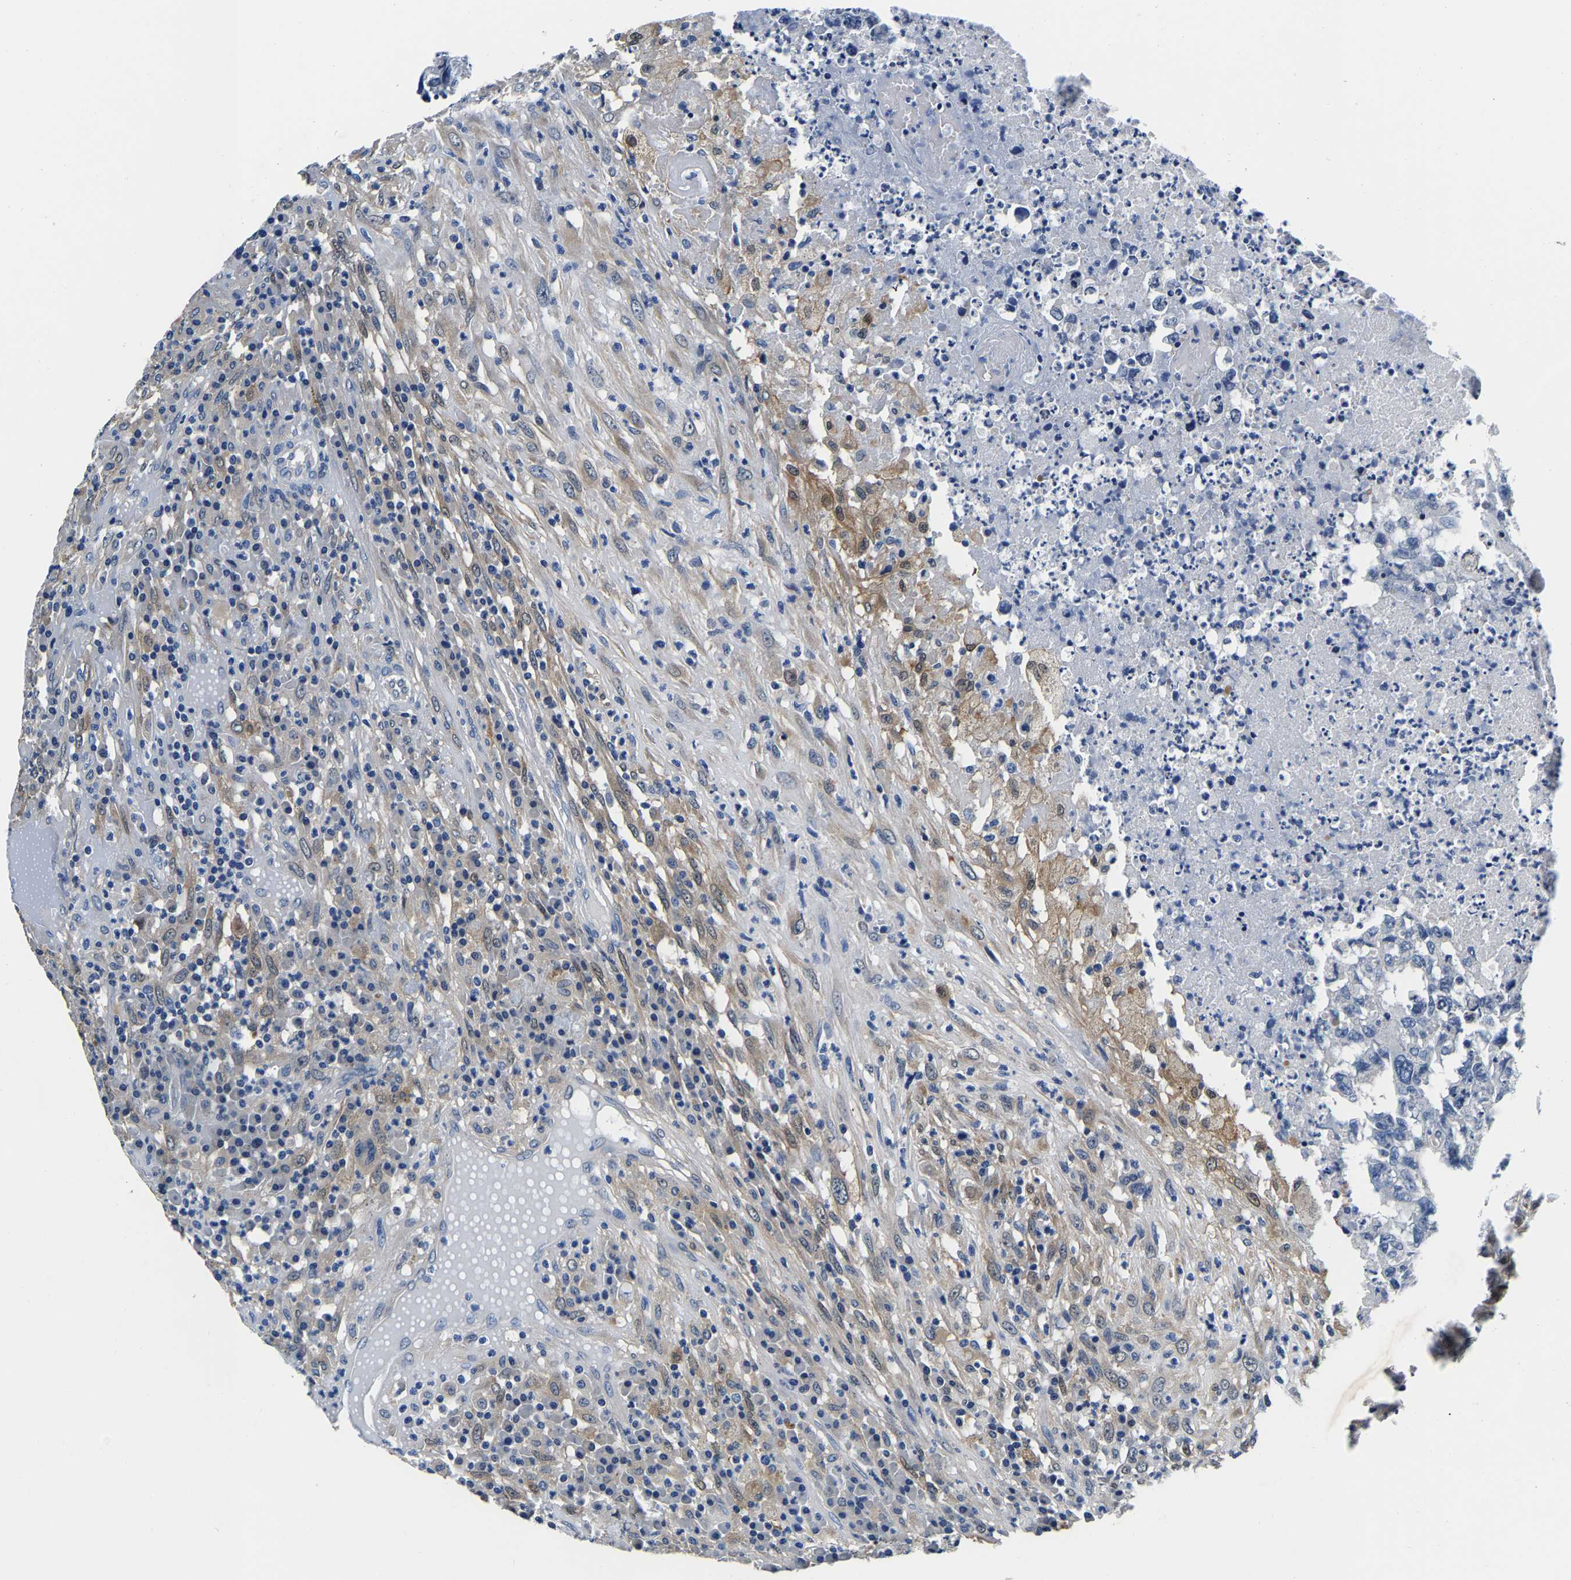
{"staining": {"intensity": "negative", "quantity": "none", "location": "none"}, "tissue": "testis cancer", "cell_type": "Tumor cells", "image_type": "cancer", "snomed": [{"axis": "morphology", "description": "Necrosis, NOS"}, {"axis": "morphology", "description": "Carcinoma, Embryonal, NOS"}, {"axis": "topography", "description": "Testis"}], "caption": "Histopathology image shows no protein staining in tumor cells of testis embryonal carcinoma tissue. (Brightfield microscopy of DAB (3,3'-diaminobenzidine) immunohistochemistry (IHC) at high magnification).", "gene": "ACO1", "patient": {"sex": "male", "age": 19}}